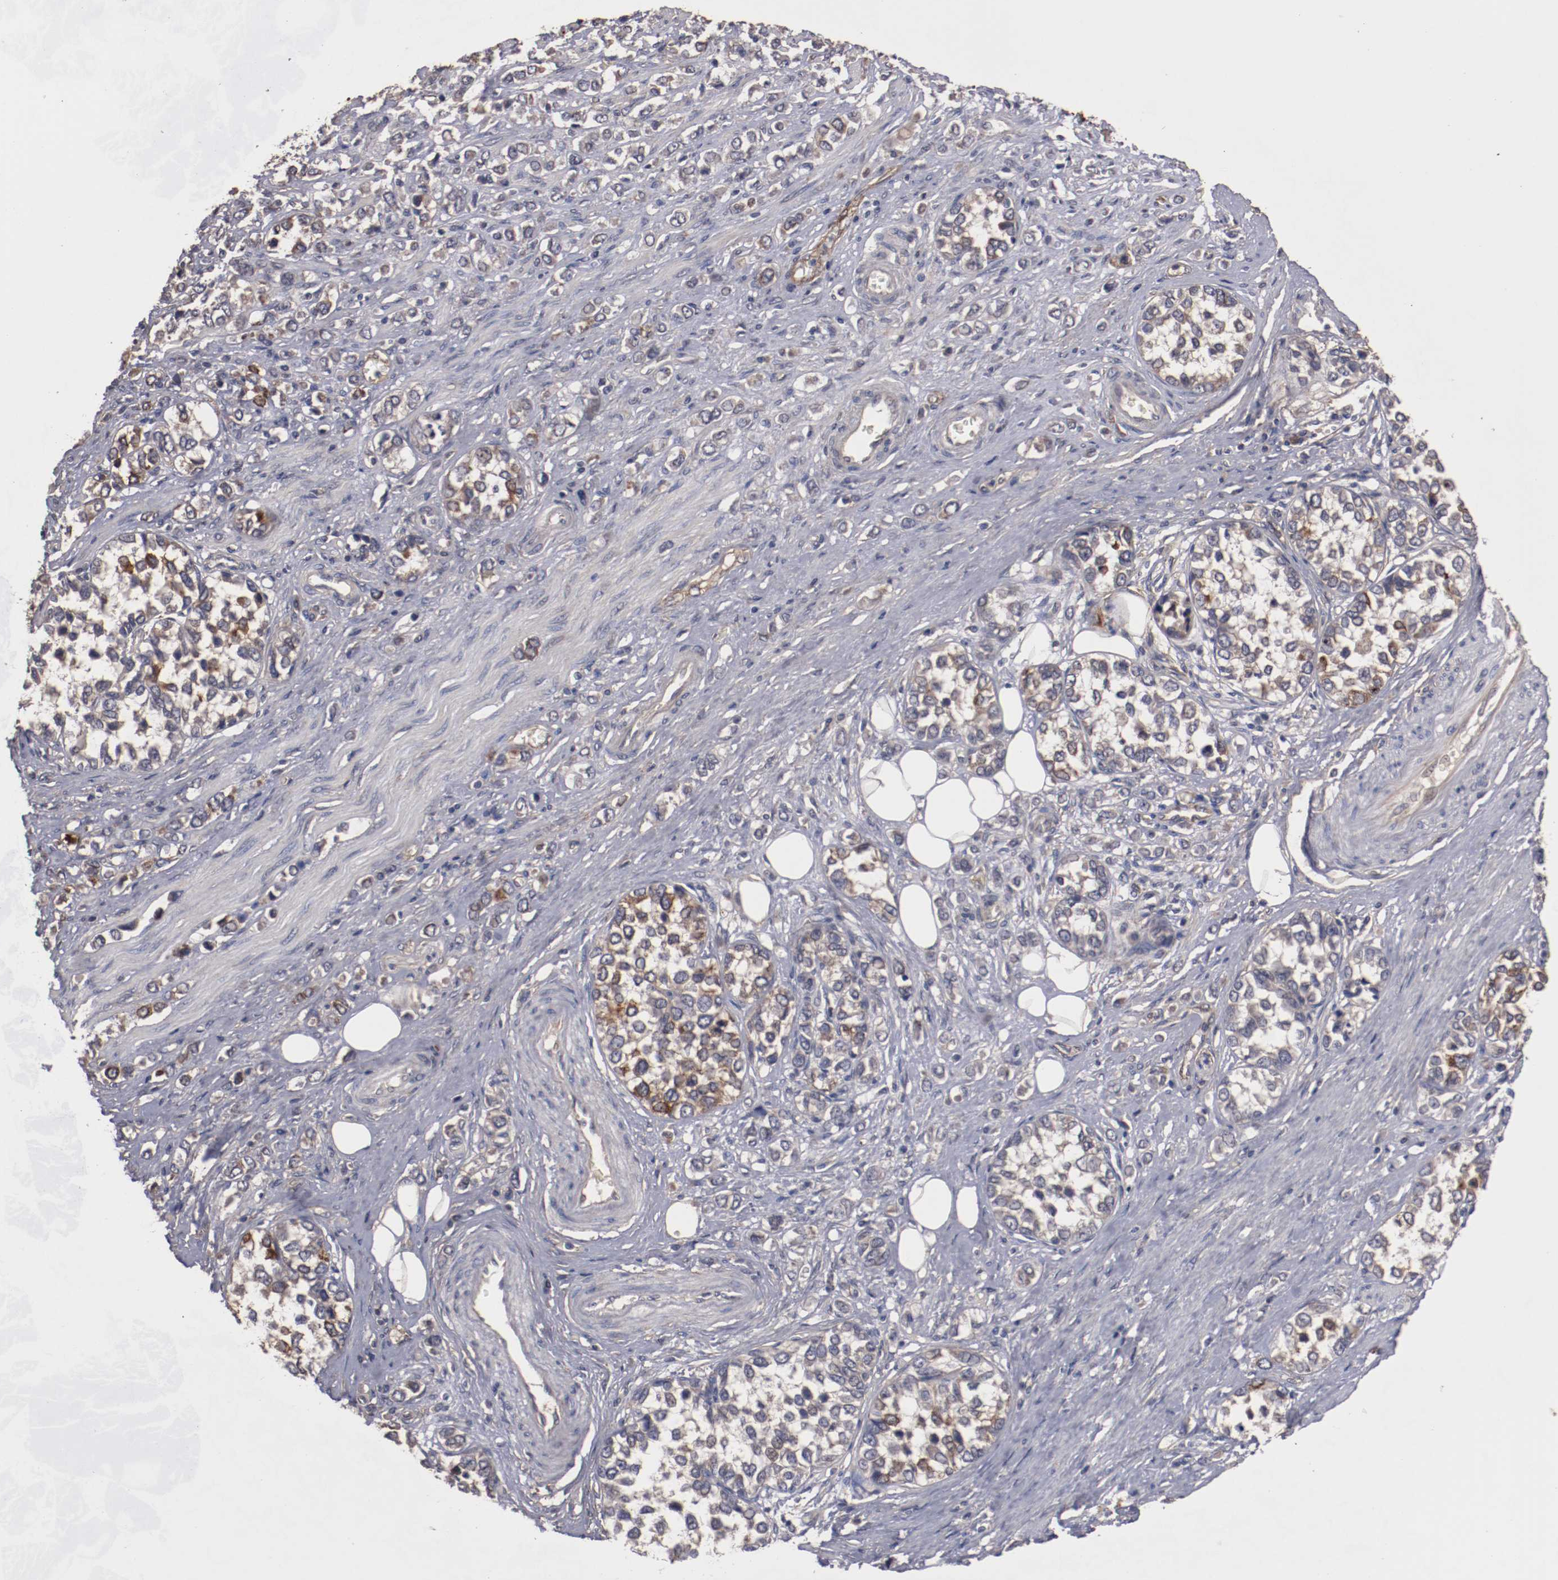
{"staining": {"intensity": "moderate", "quantity": "25%-75%", "location": "cytoplasmic/membranous"}, "tissue": "stomach cancer", "cell_type": "Tumor cells", "image_type": "cancer", "snomed": [{"axis": "morphology", "description": "Adenocarcinoma, NOS"}, {"axis": "topography", "description": "Stomach, upper"}], "caption": "Stomach cancer stained with IHC displays moderate cytoplasmic/membranous expression in about 25%-75% of tumor cells.", "gene": "DIPK2B", "patient": {"sex": "male", "age": 76}}